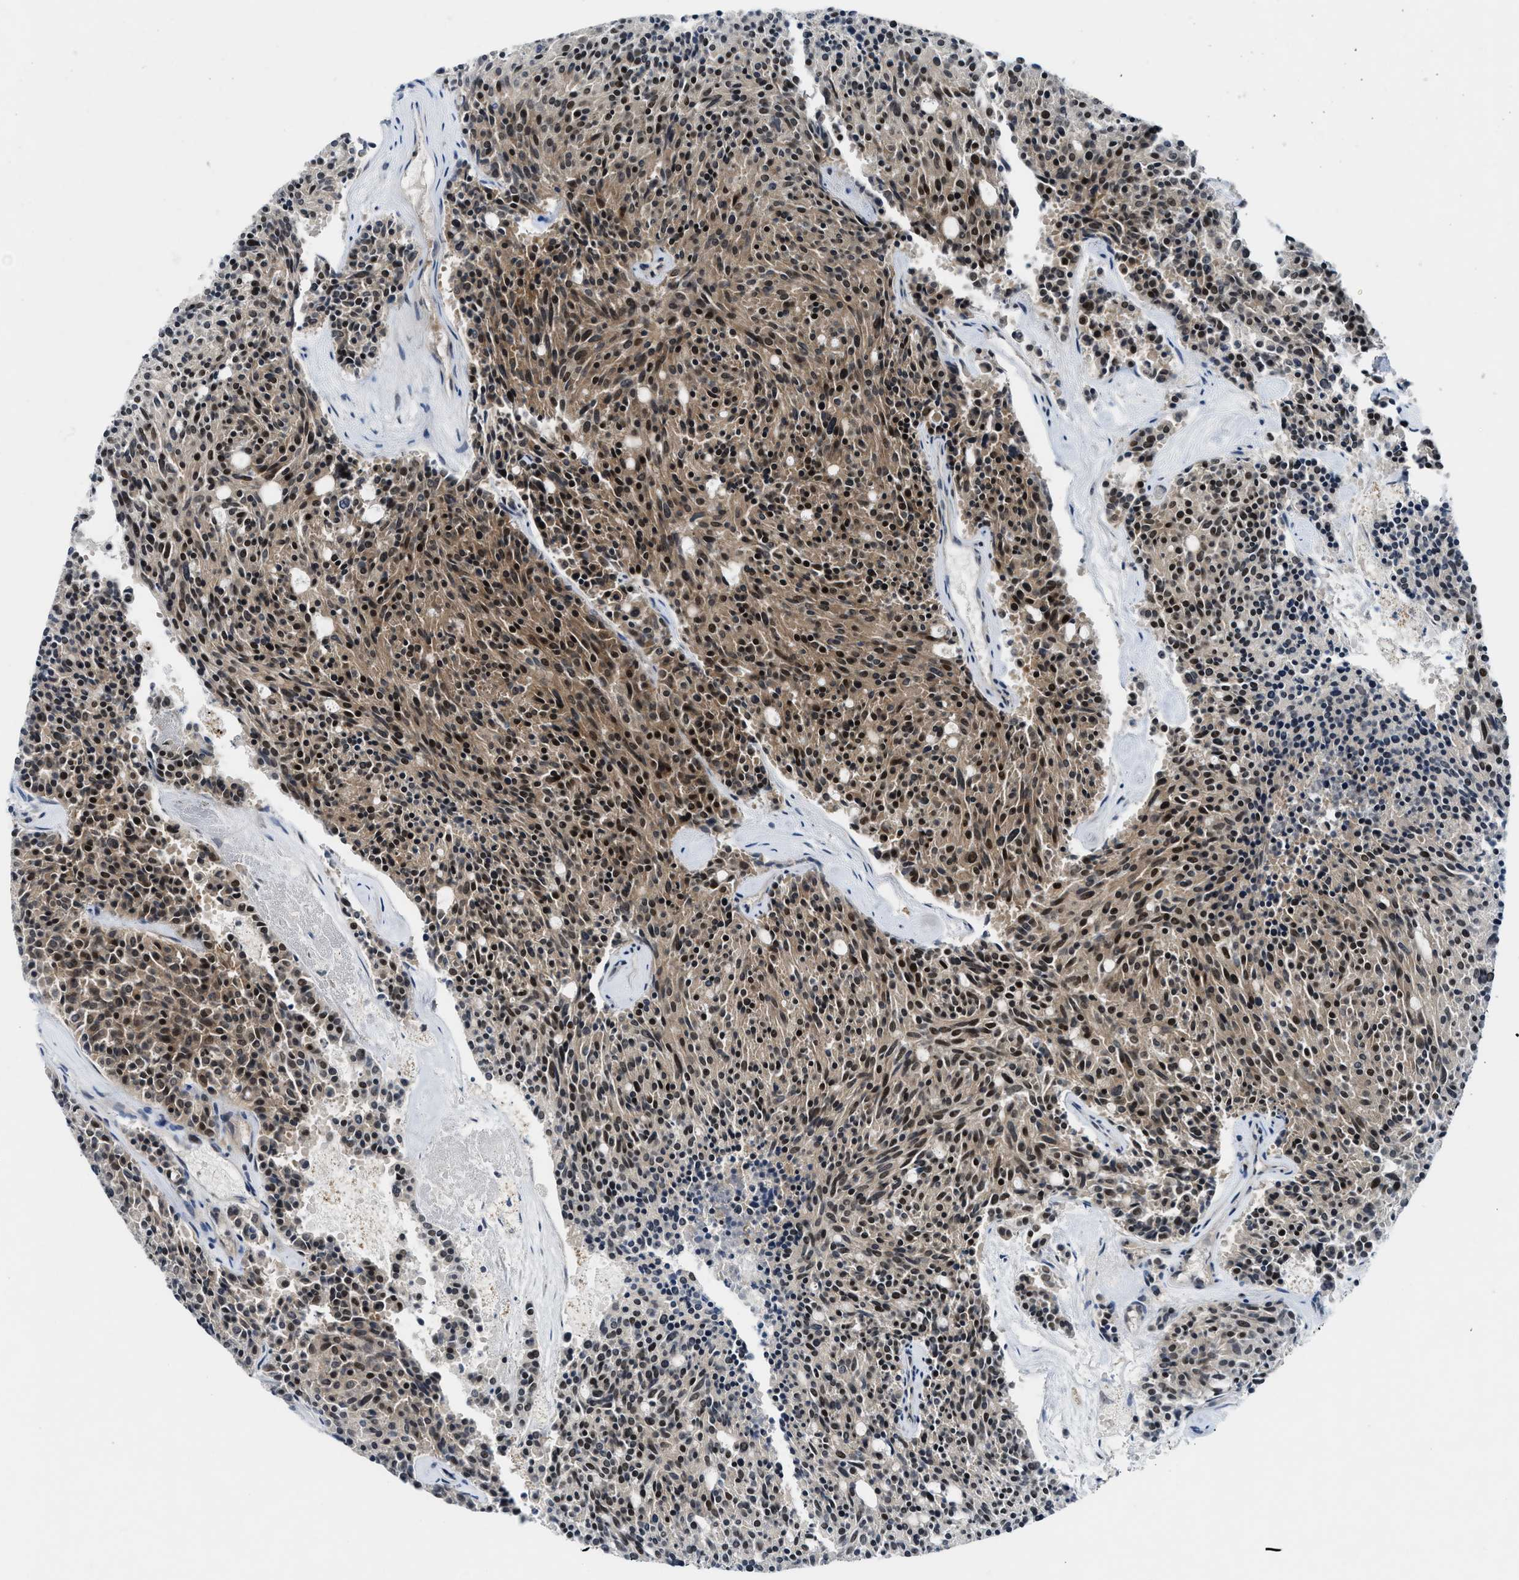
{"staining": {"intensity": "strong", "quantity": ">75%", "location": "cytoplasmic/membranous,nuclear"}, "tissue": "carcinoid", "cell_type": "Tumor cells", "image_type": "cancer", "snomed": [{"axis": "morphology", "description": "Carcinoid, malignant, NOS"}, {"axis": "topography", "description": "Pancreas"}], "caption": "Human malignant carcinoid stained with a brown dye exhibits strong cytoplasmic/membranous and nuclear positive expression in about >75% of tumor cells.", "gene": "NCOA1", "patient": {"sex": "female", "age": 54}}